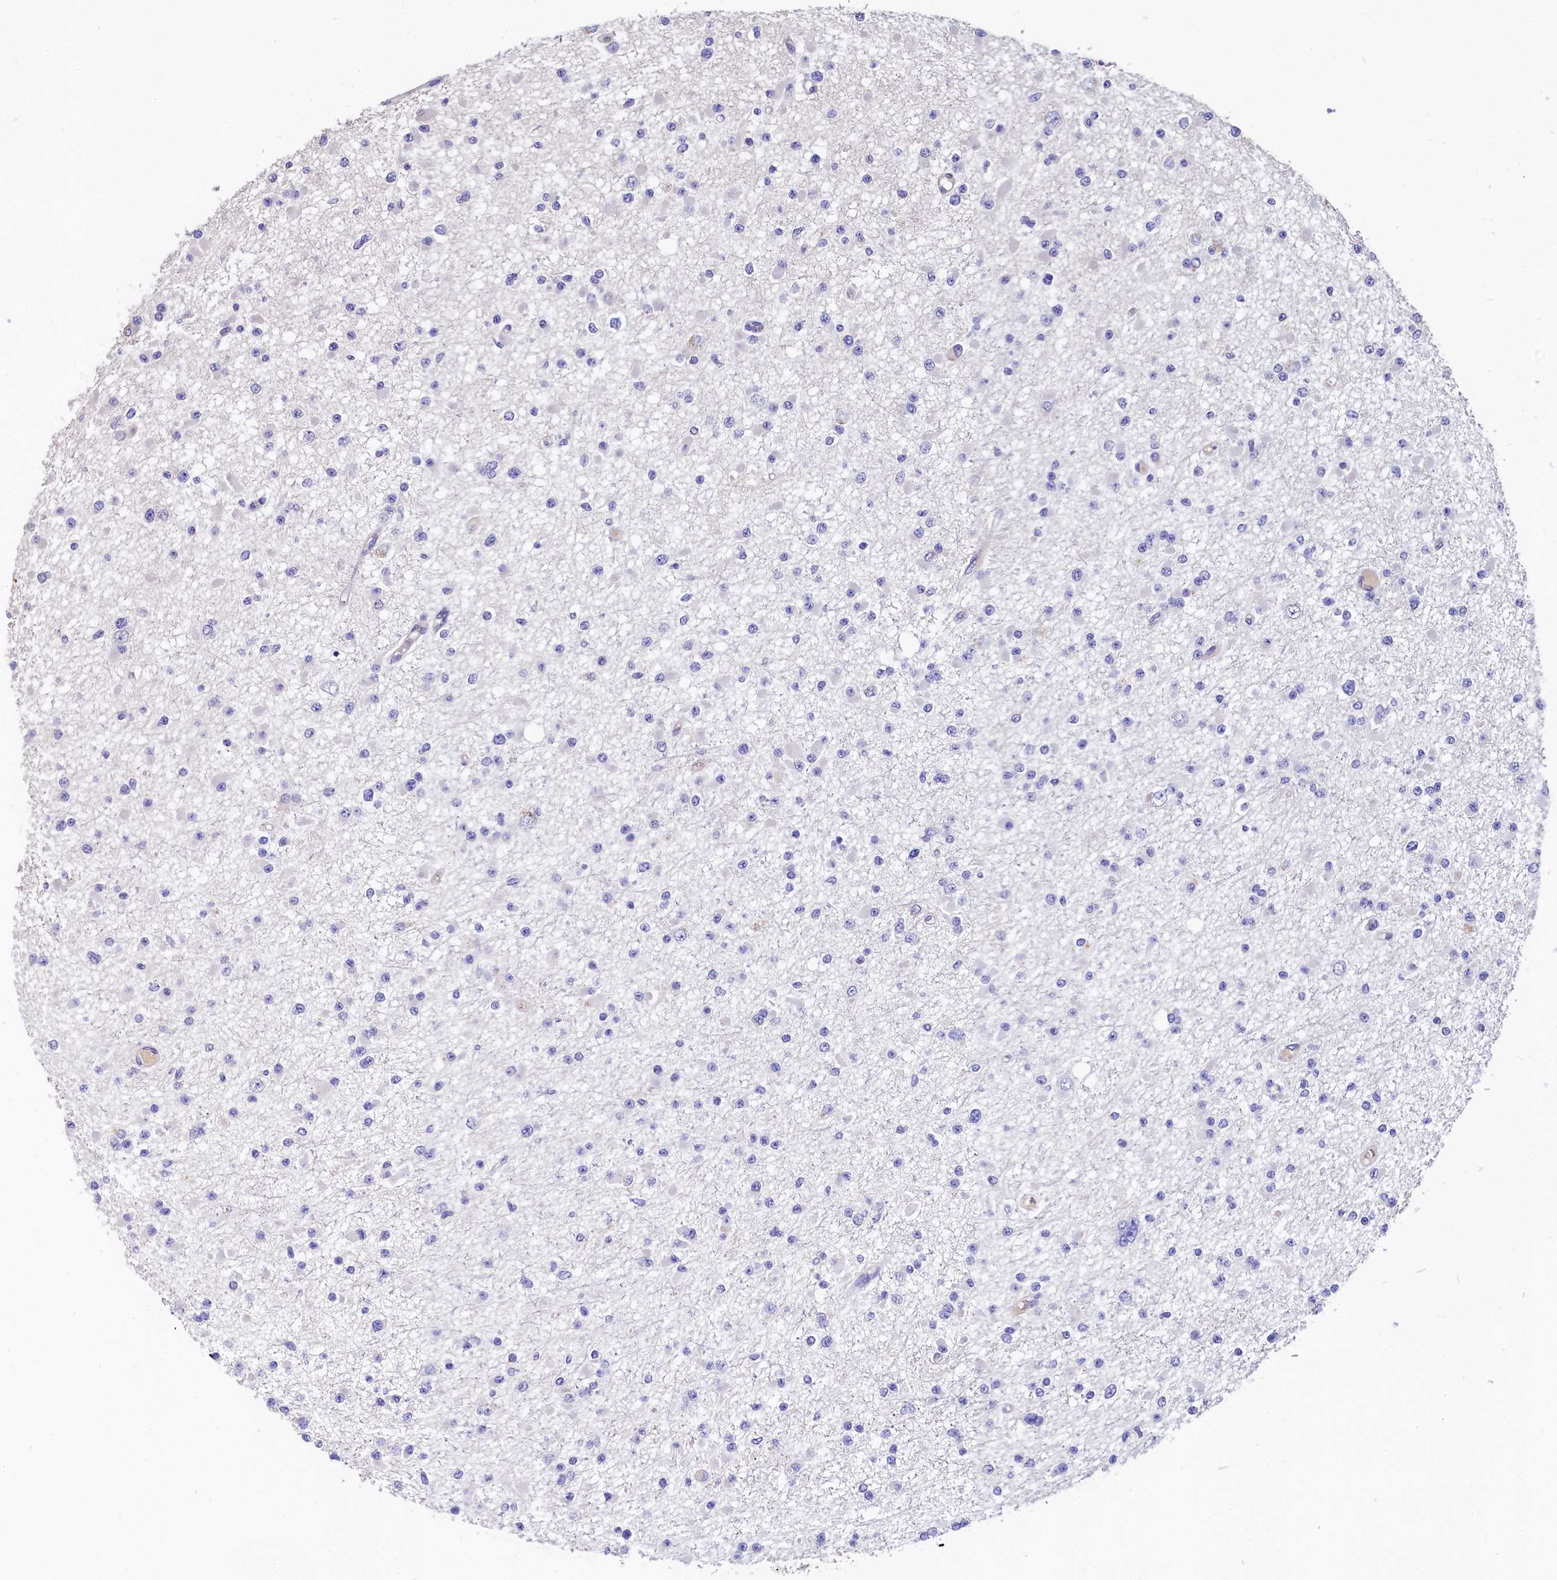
{"staining": {"intensity": "negative", "quantity": "none", "location": "none"}, "tissue": "glioma", "cell_type": "Tumor cells", "image_type": "cancer", "snomed": [{"axis": "morphology", "description": "Glioma, malignant, Low grade"}, {"axis": "topography", "description": "Brain"}], "caption": "Micrograph shows no protein expression in tumor cells of malignant low-grade glioma tissue.", "gene": "EPS8L2", "patient": {"sex": "female", "age": 22}}